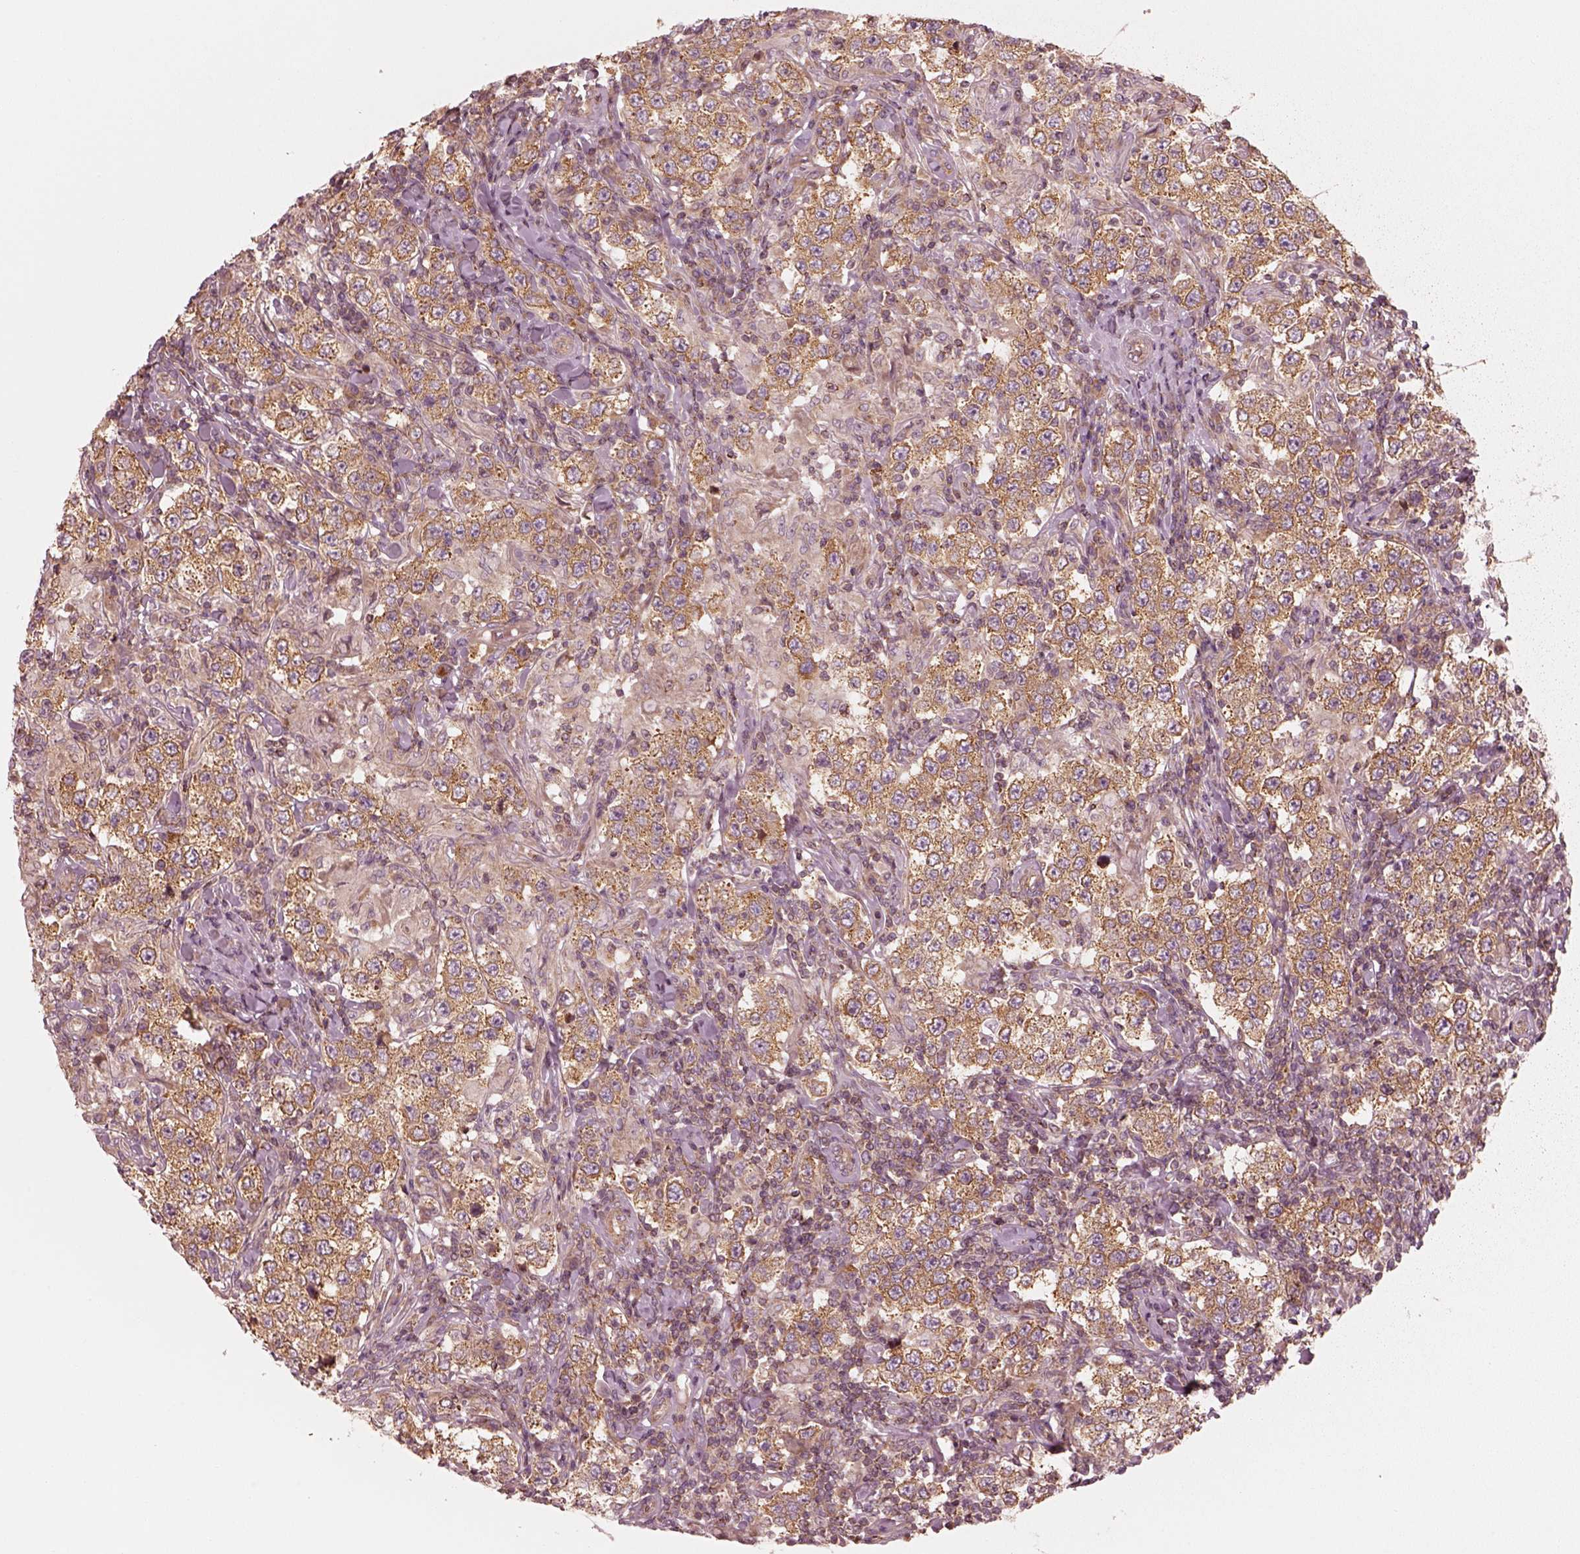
{"staining": {"intensity": "moderate", "quantity": ">75%", "location": "cytoplasmic/membranous"}, "tissue": "testis cancer", "cell_type": "Tumor cells", "image_type": "cancer", "snomed": [{"axis": "morphology", "description": "Seminoma, NOS"}, {"axis": "morphology", "description": "Carcinoma, Embryonal, NOS"}, {"axis": "topography", "description": "Testis"}], "caption": "Tumor cells show medium levels of moderate cytoplasmic/membranous expression in about >75% of cells in testis cancer (embryonal carcinoma).", "gene": "CNOT2", "patient": {"sex": "male", "age": 41}}